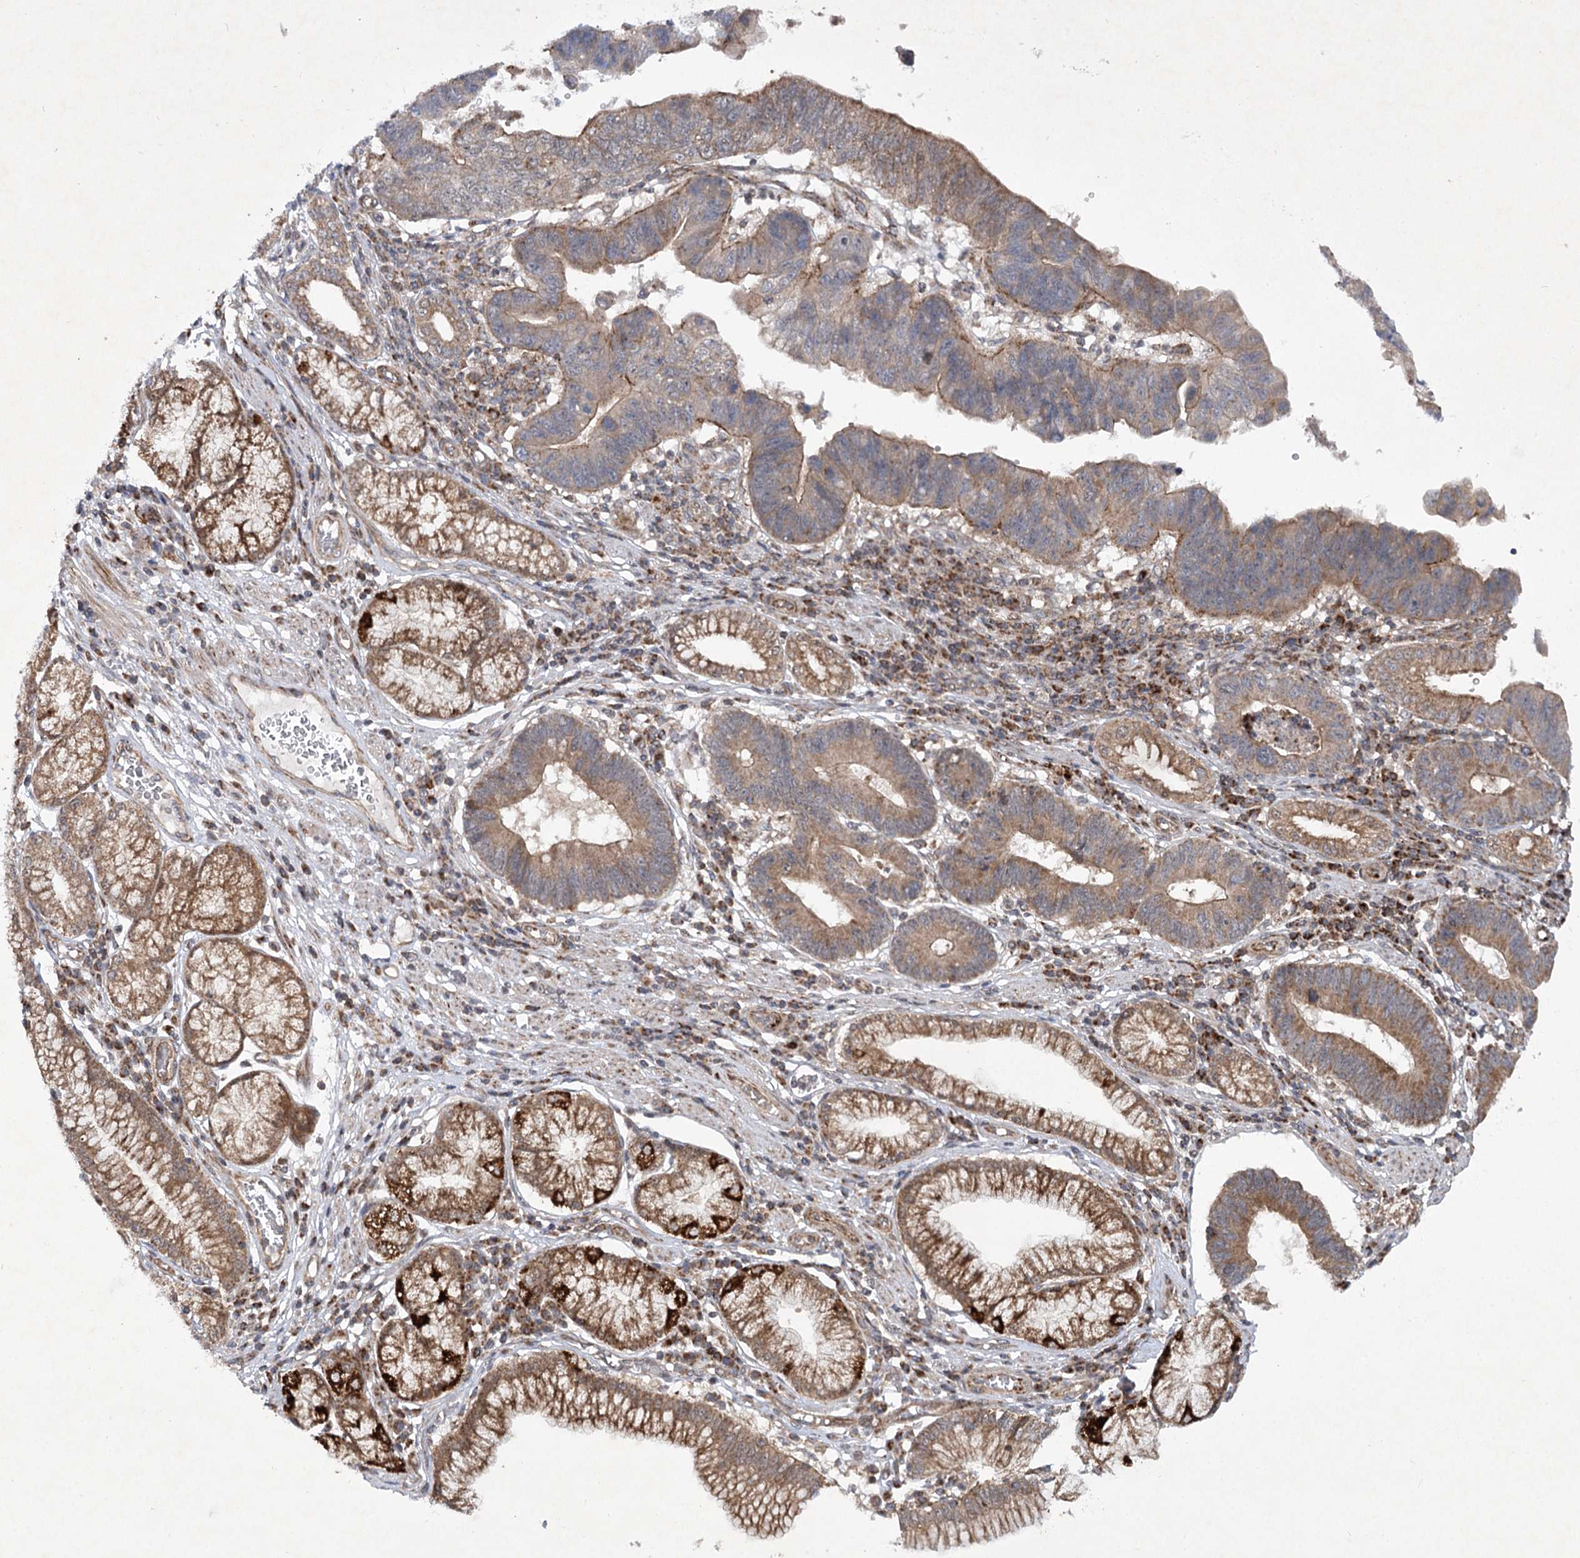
{"staining": {"intensity": "moderate", "quantity": "25%-75%", "location": "cytoplasmic/membranous"}, "tissue": "stomach cancer", "cell_type": "Tumor cells", "image_type": "cancer", "snomed": [{"axis": "morphology", "description": "Adenocarcinoma, NOS"}, {"axis": "topography", "description": "Stomach"}], "caption": "Stomach adenocarcinoma tissue displays moderate cytoplasmic/membranous positivity in approximately 25%-75% of tumor cells (Brightfield microscopy of DAB IHC at high magnification).", "gene": "SCRN3", "patient": {"sex": "male", "age": 59}}